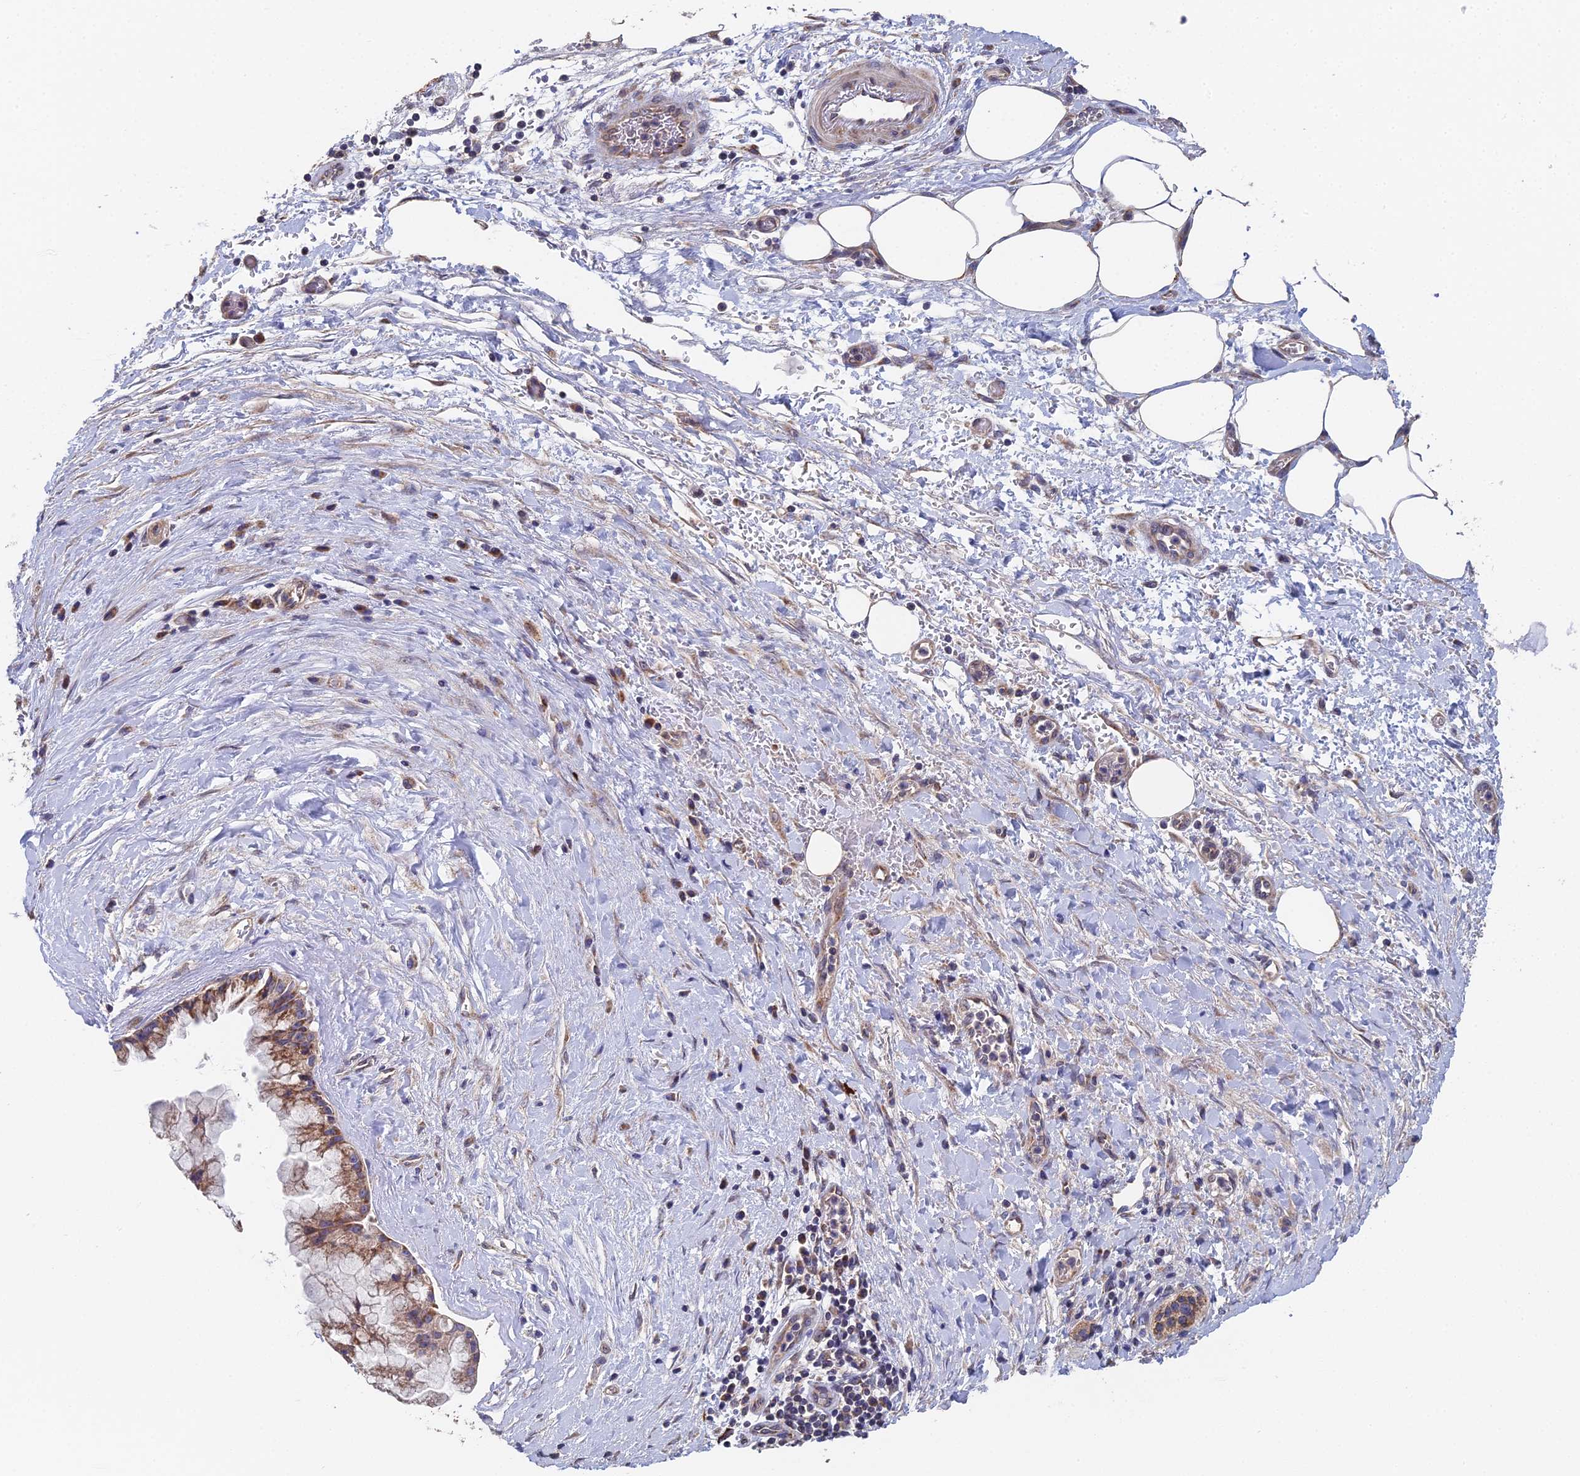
{"staining": {"intensity": "moderate", "quantity": ">75%", "location": "cytoplasmic/membranous"}, "tissue": "pancreatic cancer", "cell_type": "Tumor cells", "image_type": "cancer", "snomed": [{"axis": "morphology", "description": "Adenocarcinoma, NOS"}, {"axis": "topography", "description": "Pancreas"}], "caption": "A brown stain highlights moderate cytoplasmic/membranous staining of a protein in human adenocarcinoma (pancreatic) tumor cells.", "gene": "ECSIT", "patient": {"sex": "male", "age": 73}}